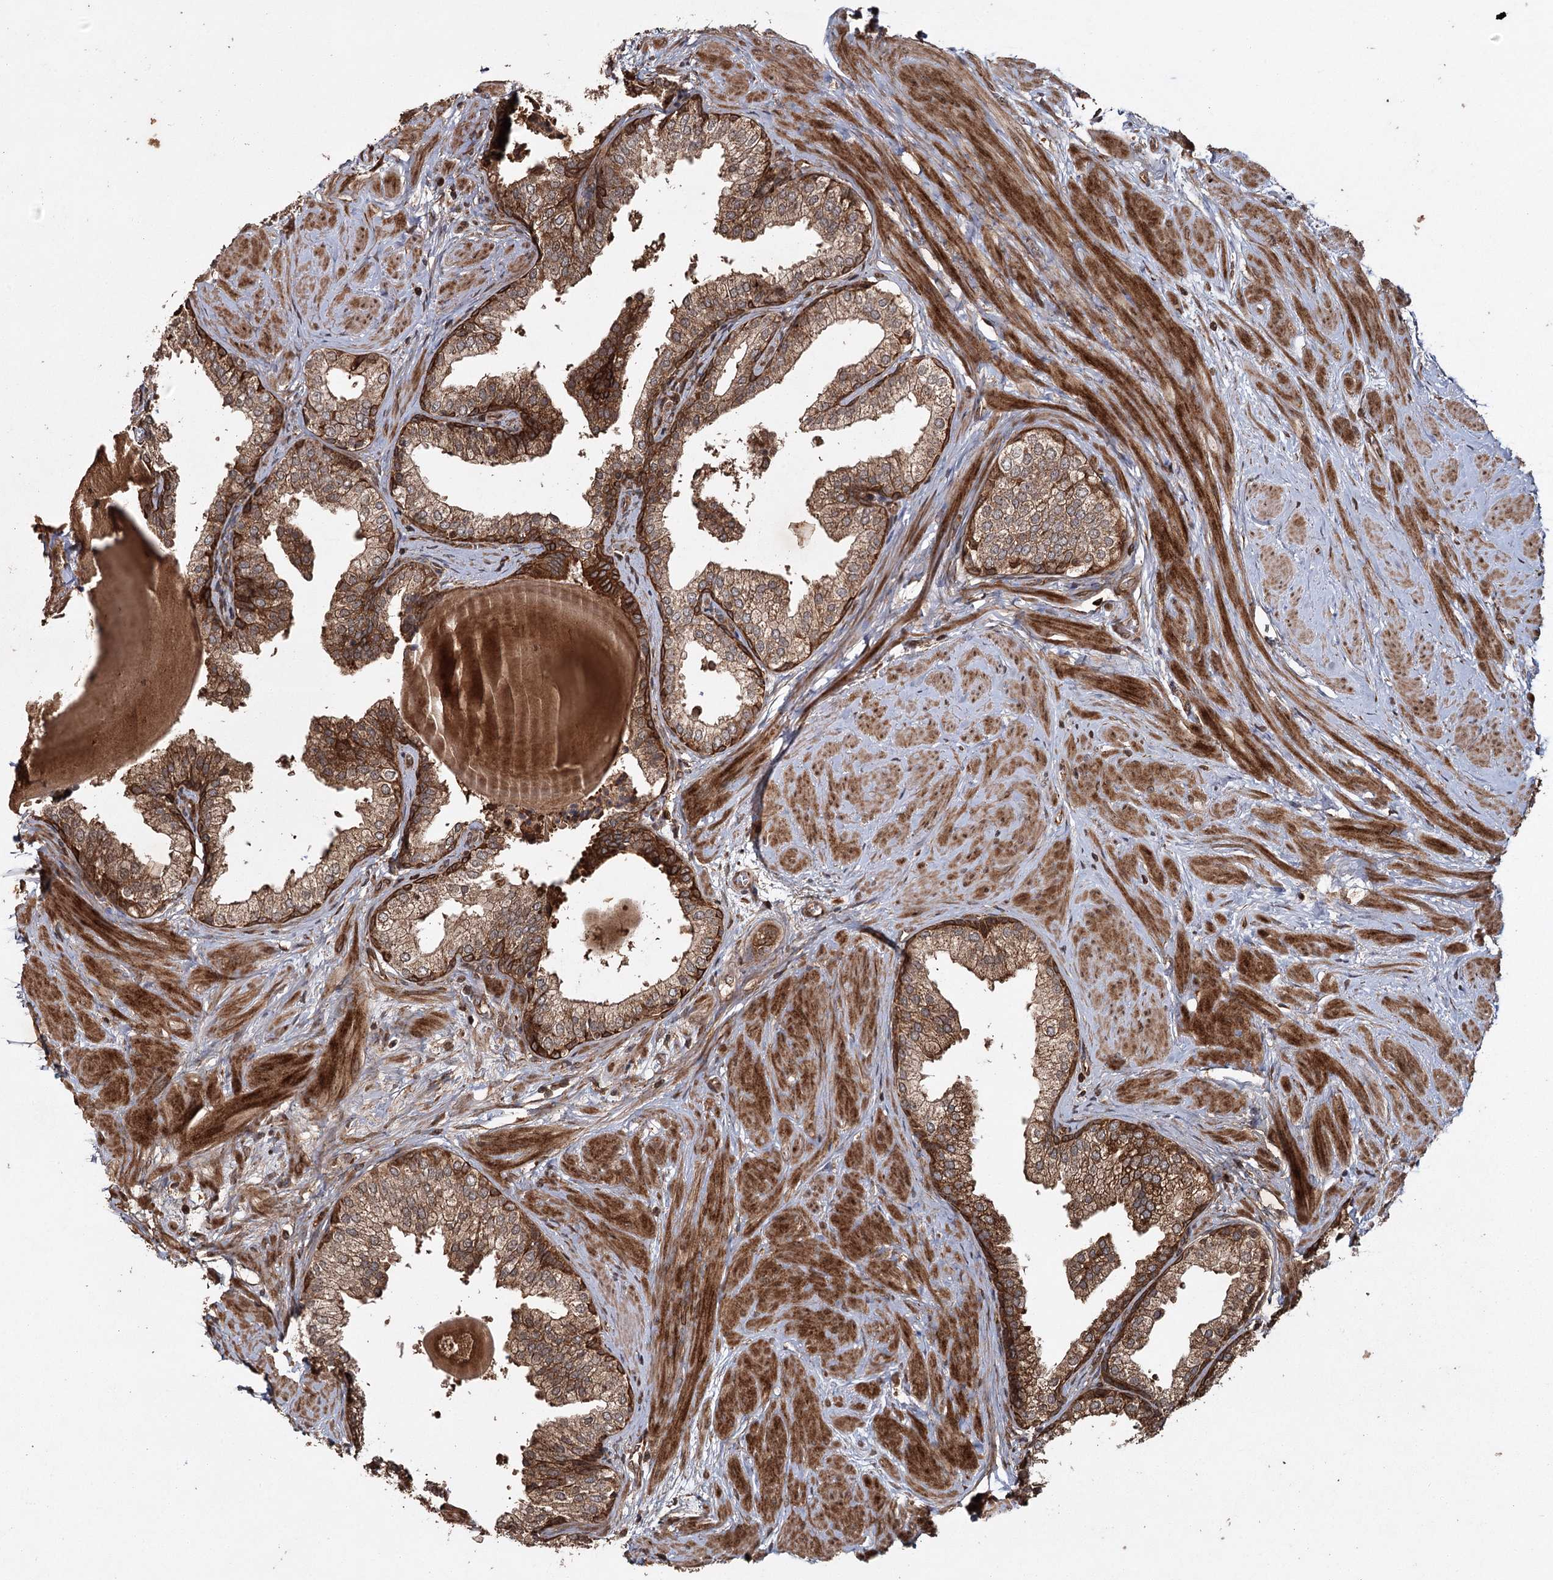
{"staining": {"intensity": "strong", "quantity": ">75%", "location": "cytoplasmic/membranous"}, "tissue": "prostate", "cell_type": "Glandular cells", "image_type": "normal", "snomed": [{"axis": "morphology", "description": "Normal tissue, NOS"}, {"axis": "topography", "description": "Prostate"}], "caption": "The immunohistochemical stain labels strong cytoplasmic/membranous staining in glandular cells of unremarkable prostate.", "gene": "RPAP3", "patient": {"sex": "male", "age": 48}}